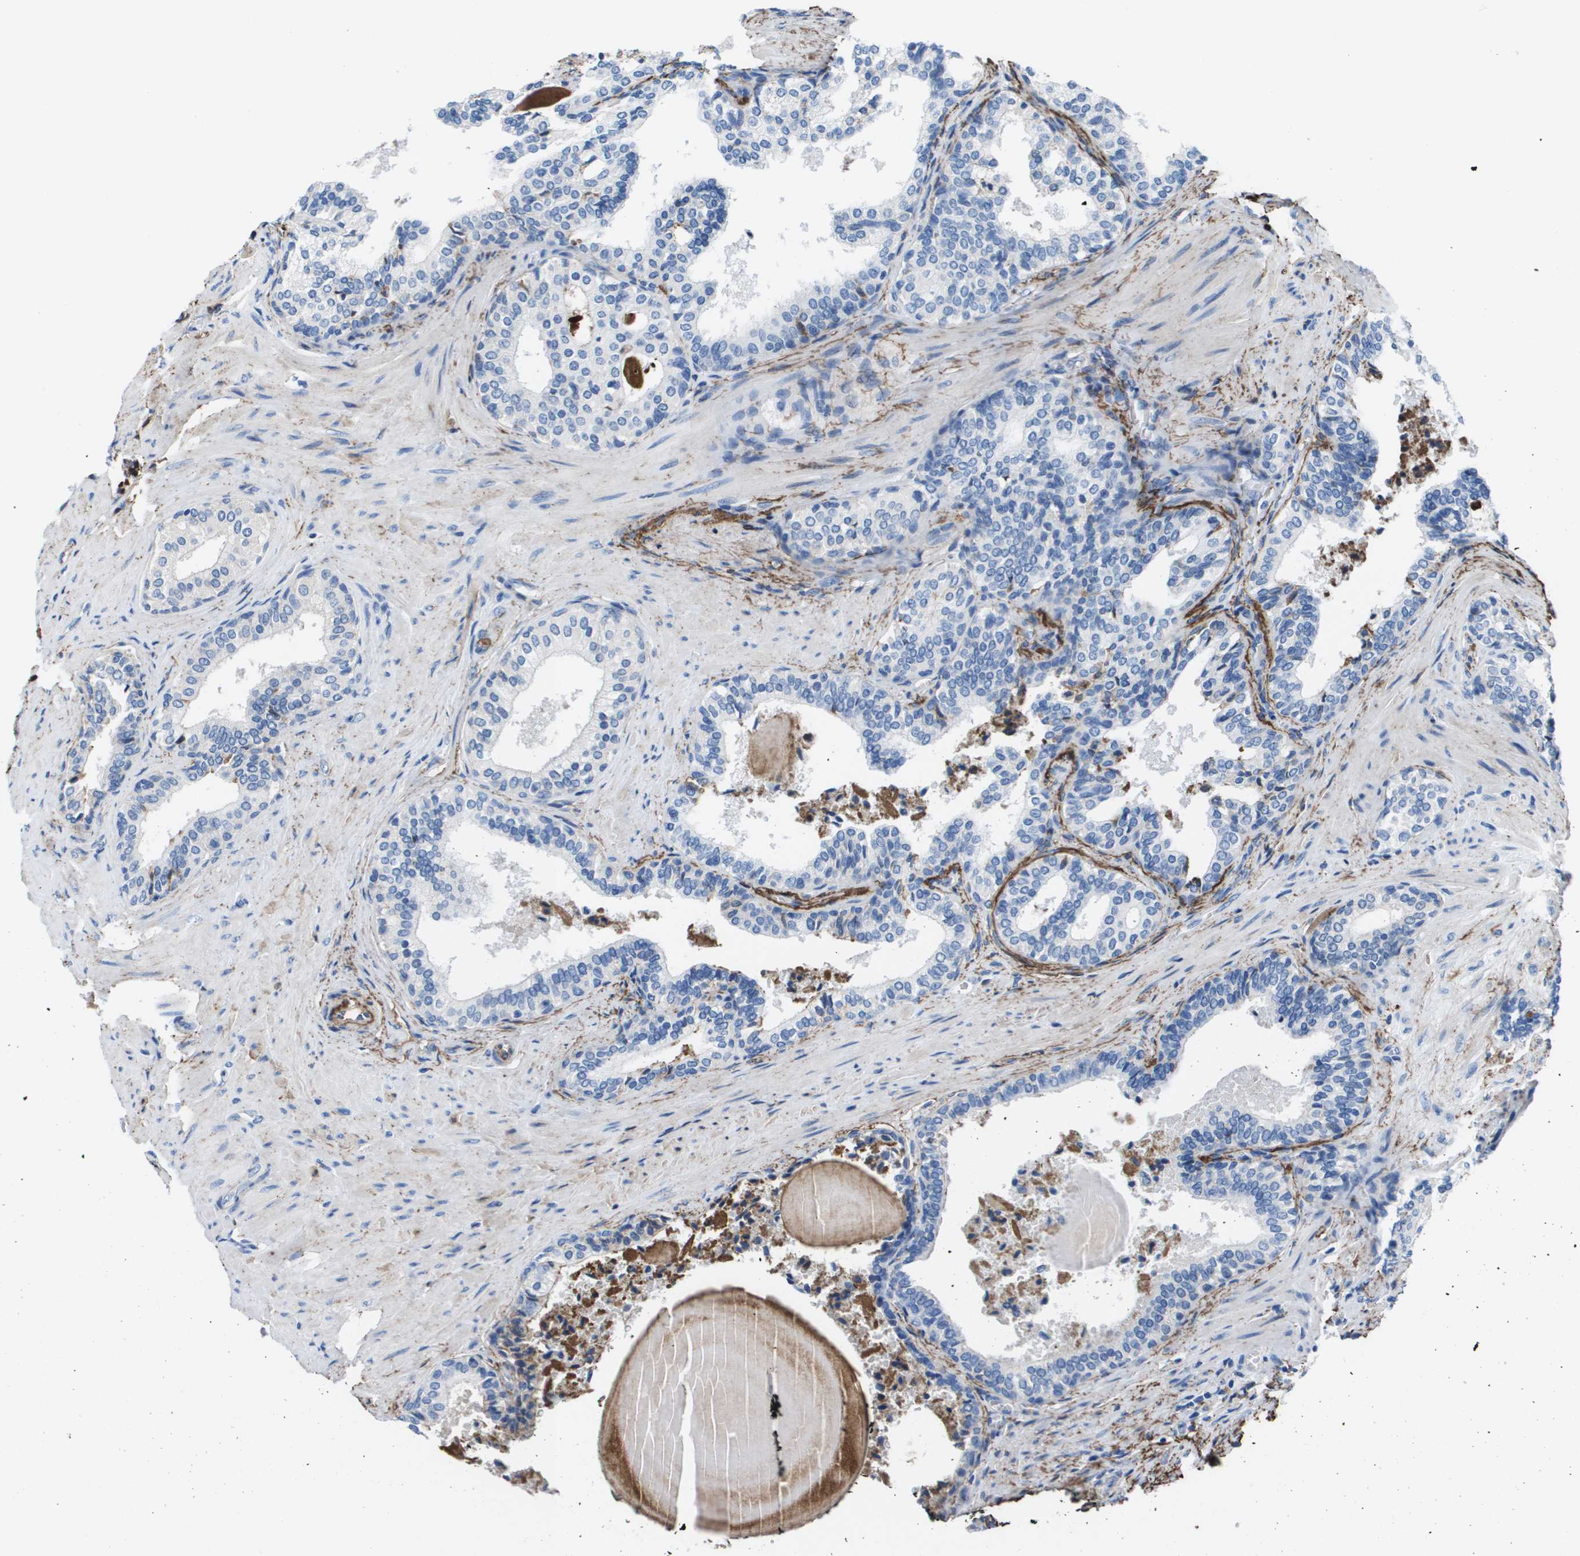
{"staining": {"intensity": "negative", "quantity": "none", "location": "none"}, "tissue": "prostate cancer", "cell_type": "Tumor cells", "image_type": "cancer", "snomed": [{"axis": "morphology", "description": "Adenocarcinoma, Low grade"}, {"axis": "topography", "description": "Prostate"}], "caption": "A high-resolution photomicrograph shows immunohistochemistry staining of prostate cancer (adenocarcinoma (low-grade)), which demonstrates no significant positivity in tumor cells.", "gene": "VTN", "patient": {"sex": "male", "age": 60}}